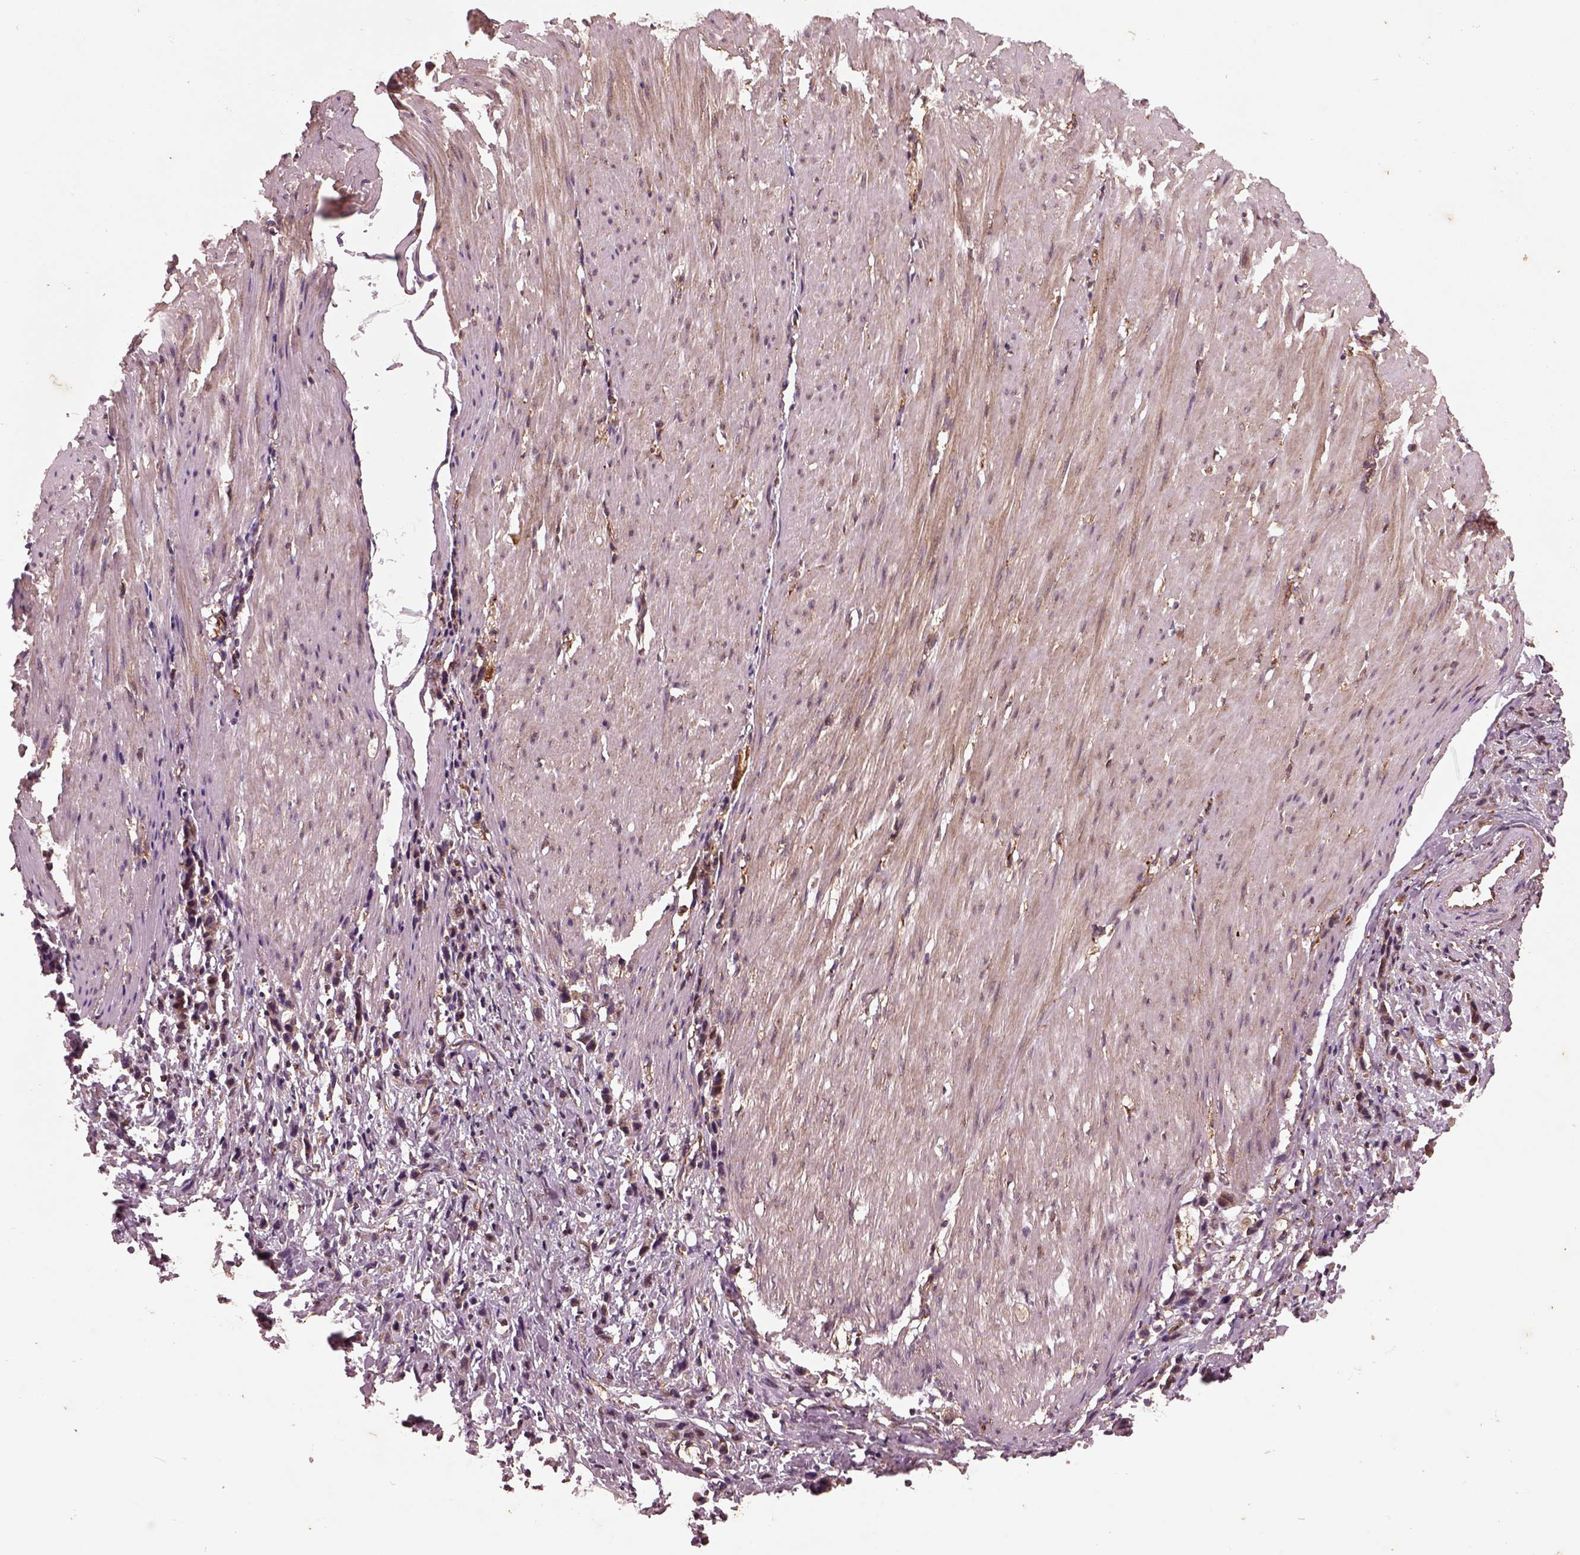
{"staining": {"intensity": "moderate", "quantity": "<25%", "location": "cytoplasmic/membranous"}, "tissue": "stomach cancer", "cell_type": "Tumor cells", "image_type": "cancer", "snomed": [{"axis": "morphology", "description": "Adenocarcinoma, NOS"}, {"axis": "topography", "description": "Stomach"}], "caption": "This is an image of immunohistochemistry (IHC) staining of adenocarcinoma (stomach), which shows moderate expression in the cytoplasmic/membranous of tumor cells.", "gene": "WASHC2A", "patient": {"sex": "male", "age": 47}}